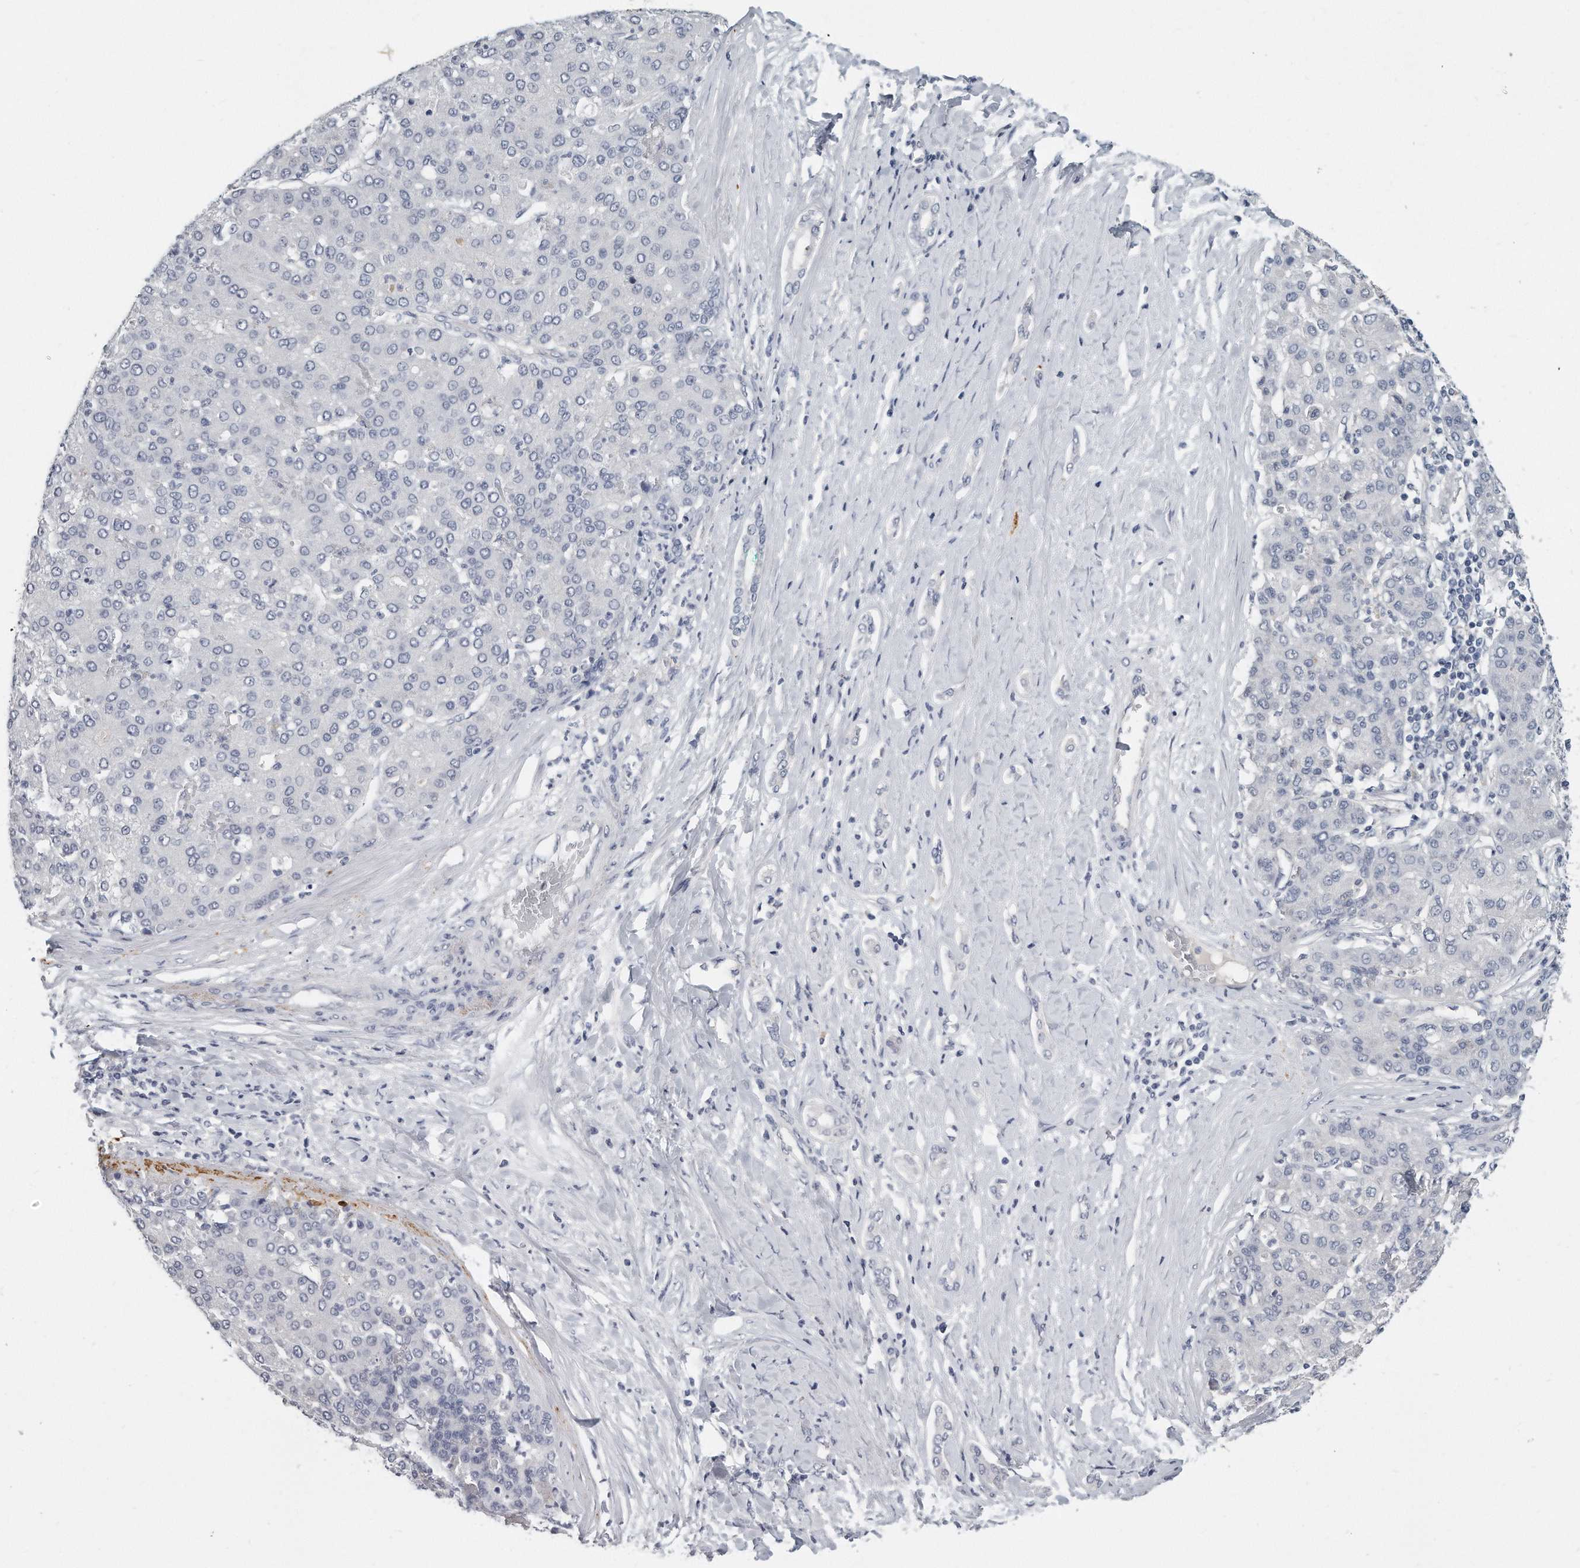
{"staining": {"intensity": "negative", "quantity": "none", "location": "none"}, "tissue": "liver cancer", "cell_type": "Tumor cells", "image_type": "cancer", "snomed": [{"axis": "morphology", "description": "Carcinoma, Hepatocellular, NOS"}, {"axis": "topography", "description": "Liver"}], "caption": "The immunohistochemistry histopathology image has no significant positivity in tumor cells of liver cancer (hepatocellular carcinoma) tissue.", "gene": "KLHL7", "patient": {"sex": "male", "age": 65}}